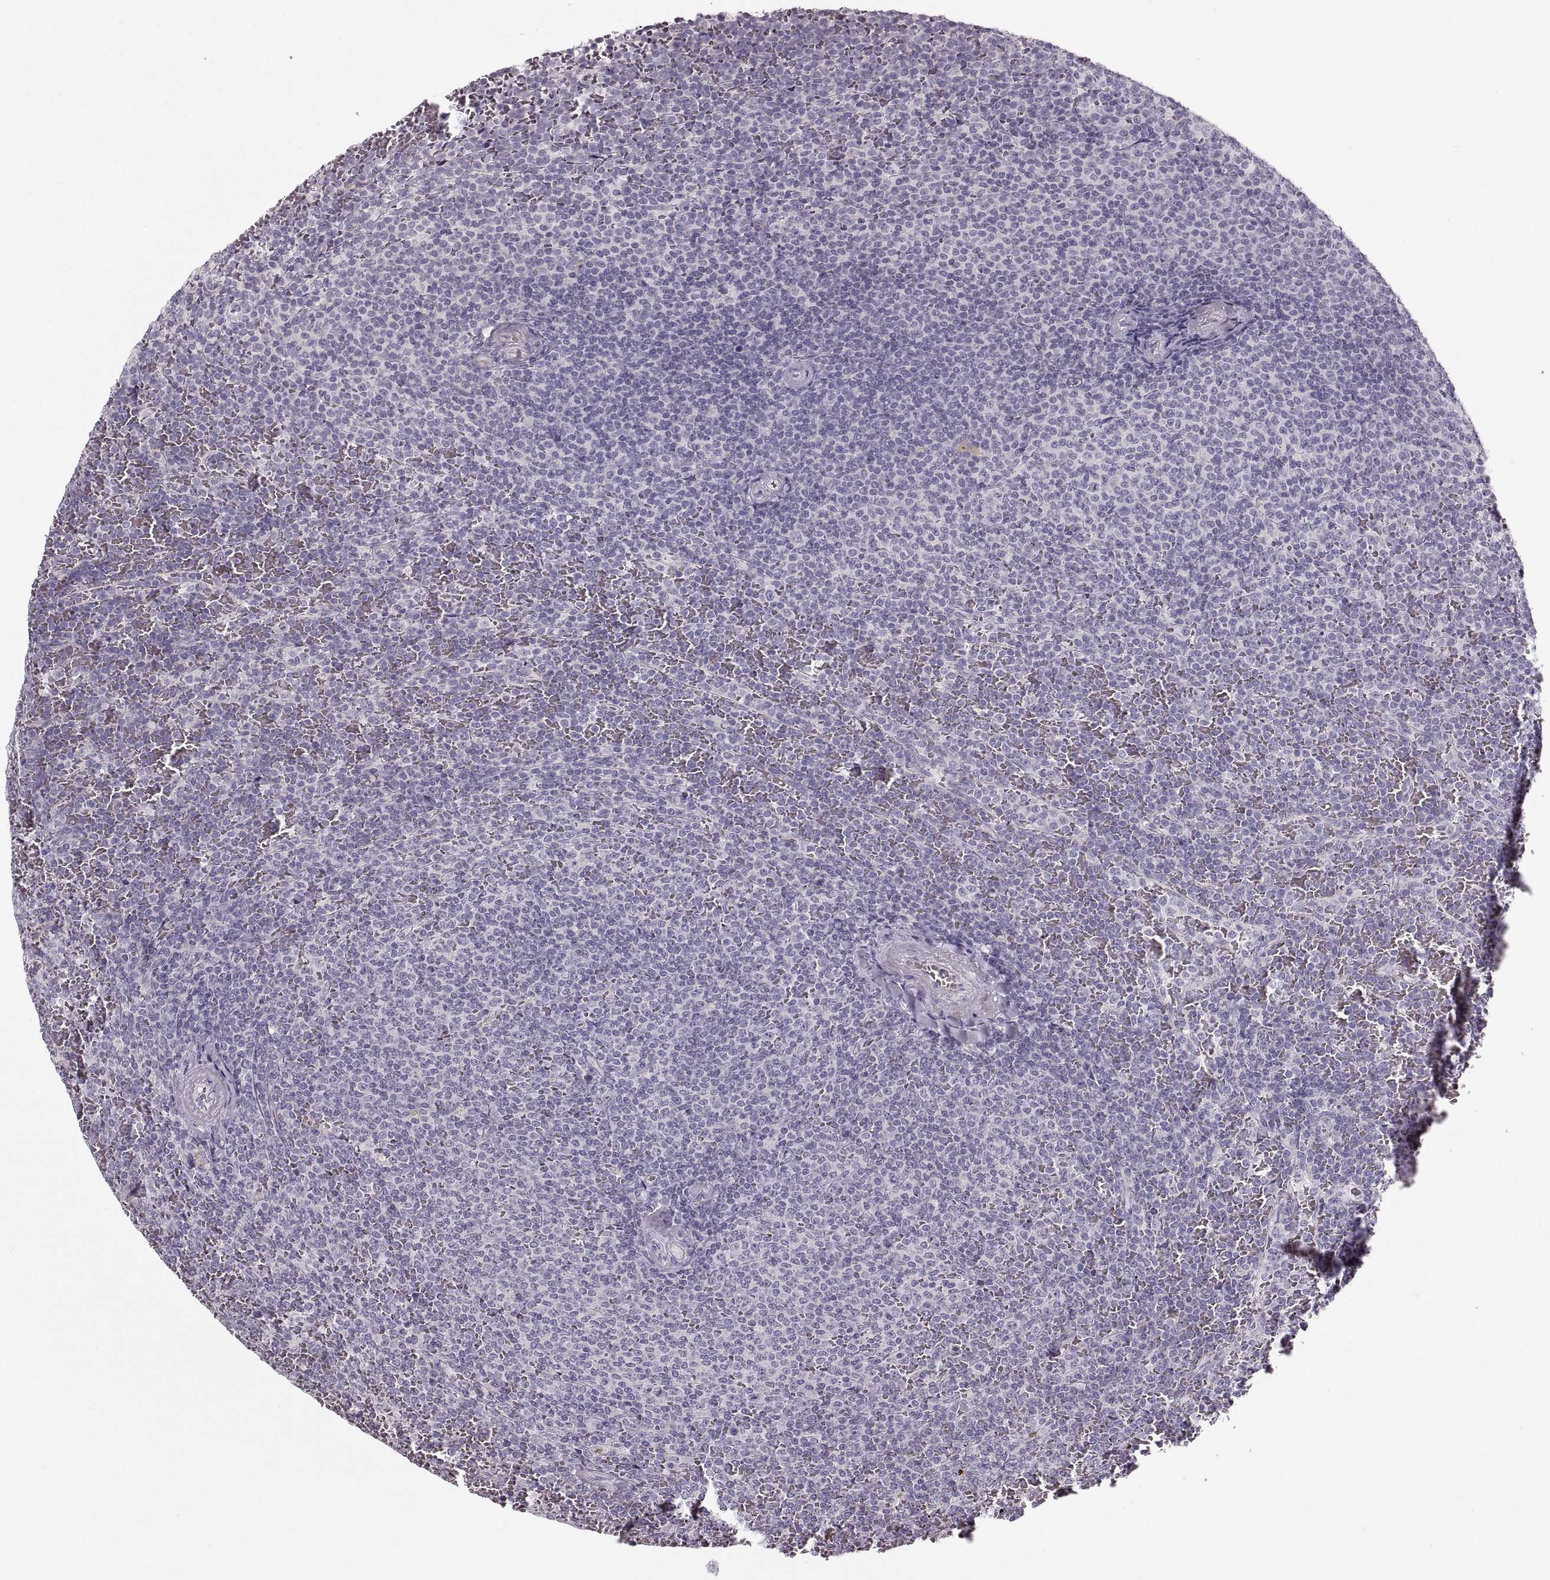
{"staining": {"intensity": "negative", "quantity": "none", "location": "none"}, "tissue": "lymphoma", "cell_type": "Tumor cells", "image_type": "cancer", "snomed": [{"axis": "morphology", "description": "Malignant lymphoma, non-Hodgkin's type, Low grade"}, {"axis": "topography", "description": "Spleen"}], "caption": "Immunohistochemical staining of human malignant lymphoma, non-Hodgkin's type (low-grade) demonstrates no significant positivity in tumor cells. (Brightfield microscopy of DAB immunohistochemistry (IHC) at high magnification).", "gene": "CNTN1", "patient": {"sex": "female", "age": 77}}